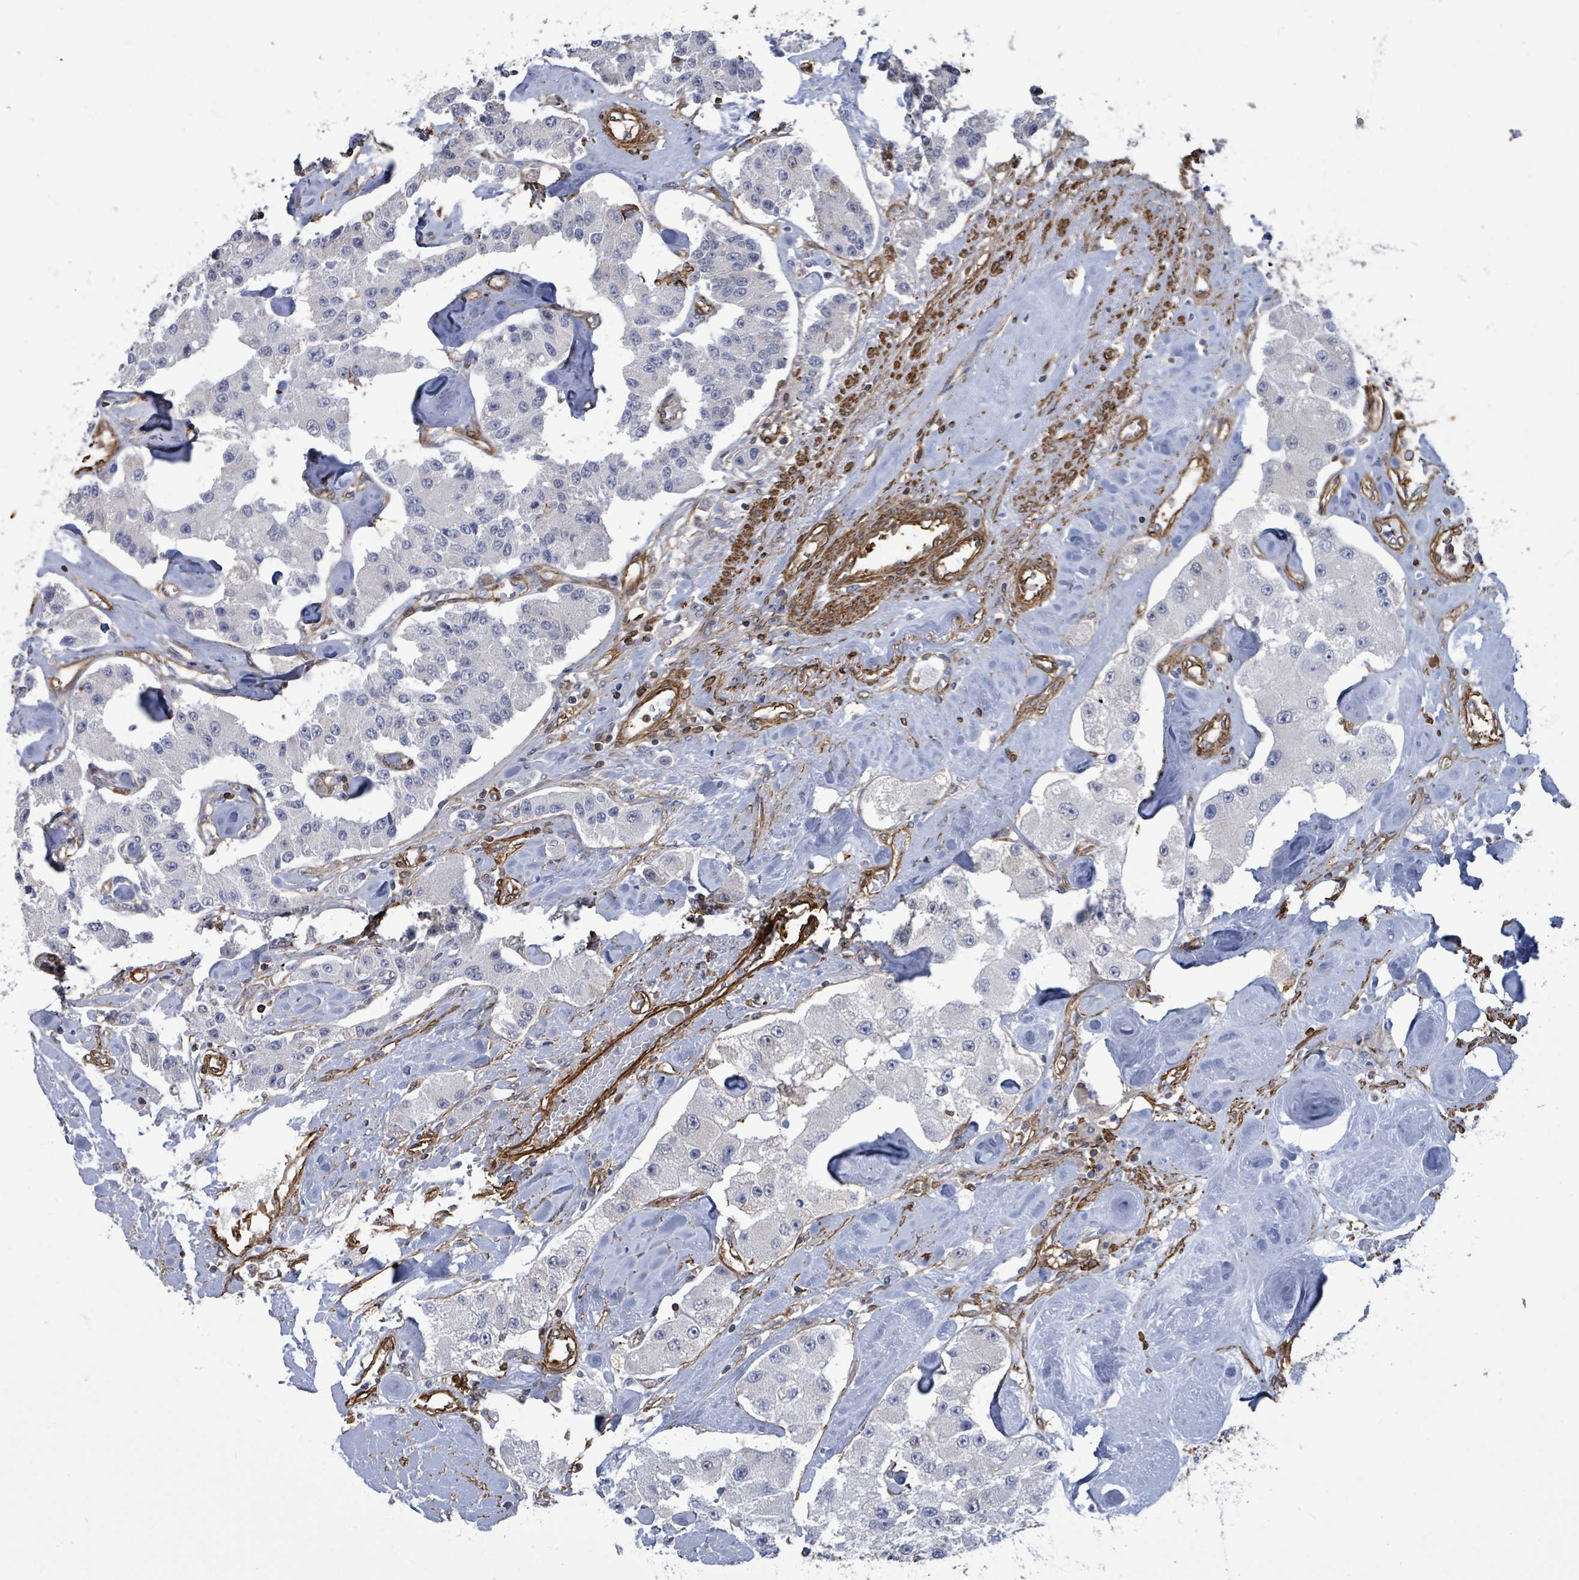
{"staining": {"intensity": "negative", "quantity": "none", "location": "none"}, "tissue": "carcinoid", "cell_type": "Tumor cells", "image_type": "cancer", "snomed": [{"axis": "morphology", "description": "Carcinoid, malignant, NOS"}, {"axis": "topography", "description": "Pancreas"}], "caption": "An IHC photomicrograph of carcinoid is shown. There is no staining in tumor cells of carcinoid. The staining is performed using DAB (3,3'-diaminobenzidine) brown chromogen with nuclei counter-stained in using hematoxylin.", "gene": "PRKRIP1", "patient": {"sex": "male", "age": 41}}